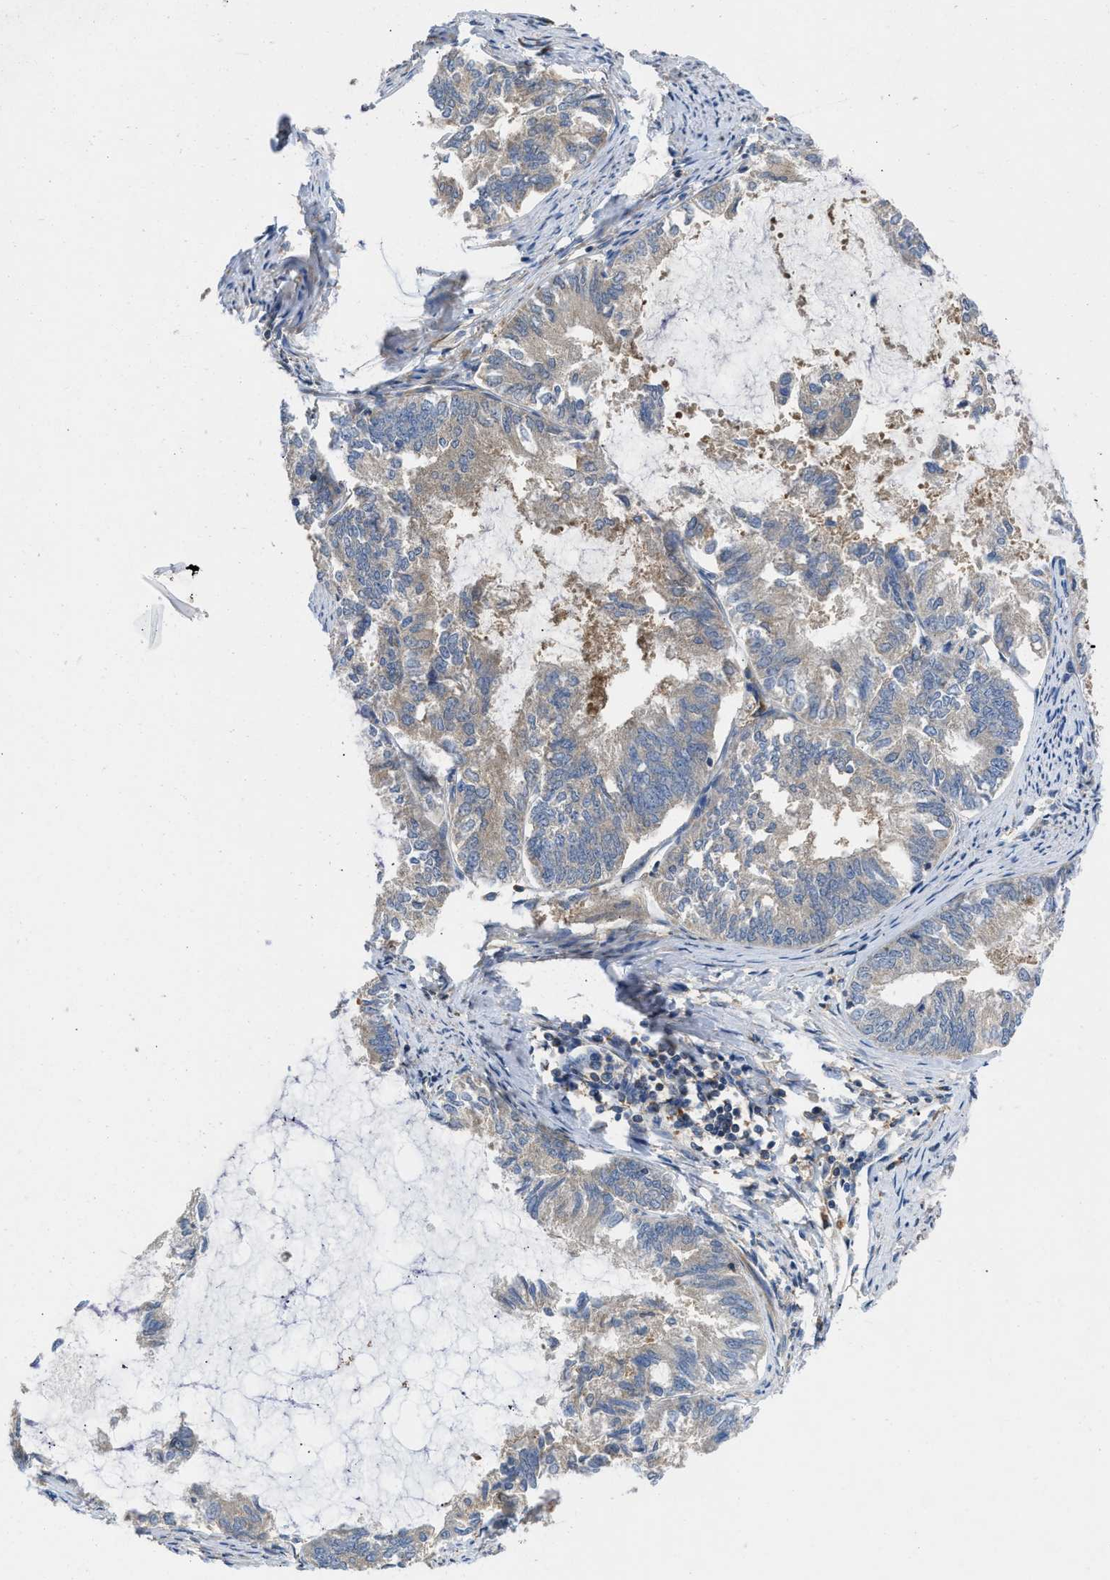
{"staining": {"intensity": "moderate", "quantity": "25%-75%", "location": "cytoplasmic/membranous"}, "tissue": "endometrial cancer", "cell_type": "Tumor cells", "image_type": "cancer", "snomed": [{"axis": "morphology", "description": "Adenocarcinoma, NOS"}, {"axis": "topography", "description": "Endometrium"}], "caption": "Human endometrial cancer stained for a protein (brown) displays moderate cytoplasmic/membranous positive staining in about 25%-75% of tumor cells.", "gene": "CHKB", "patient": {"sex": "female", "age": 86}}